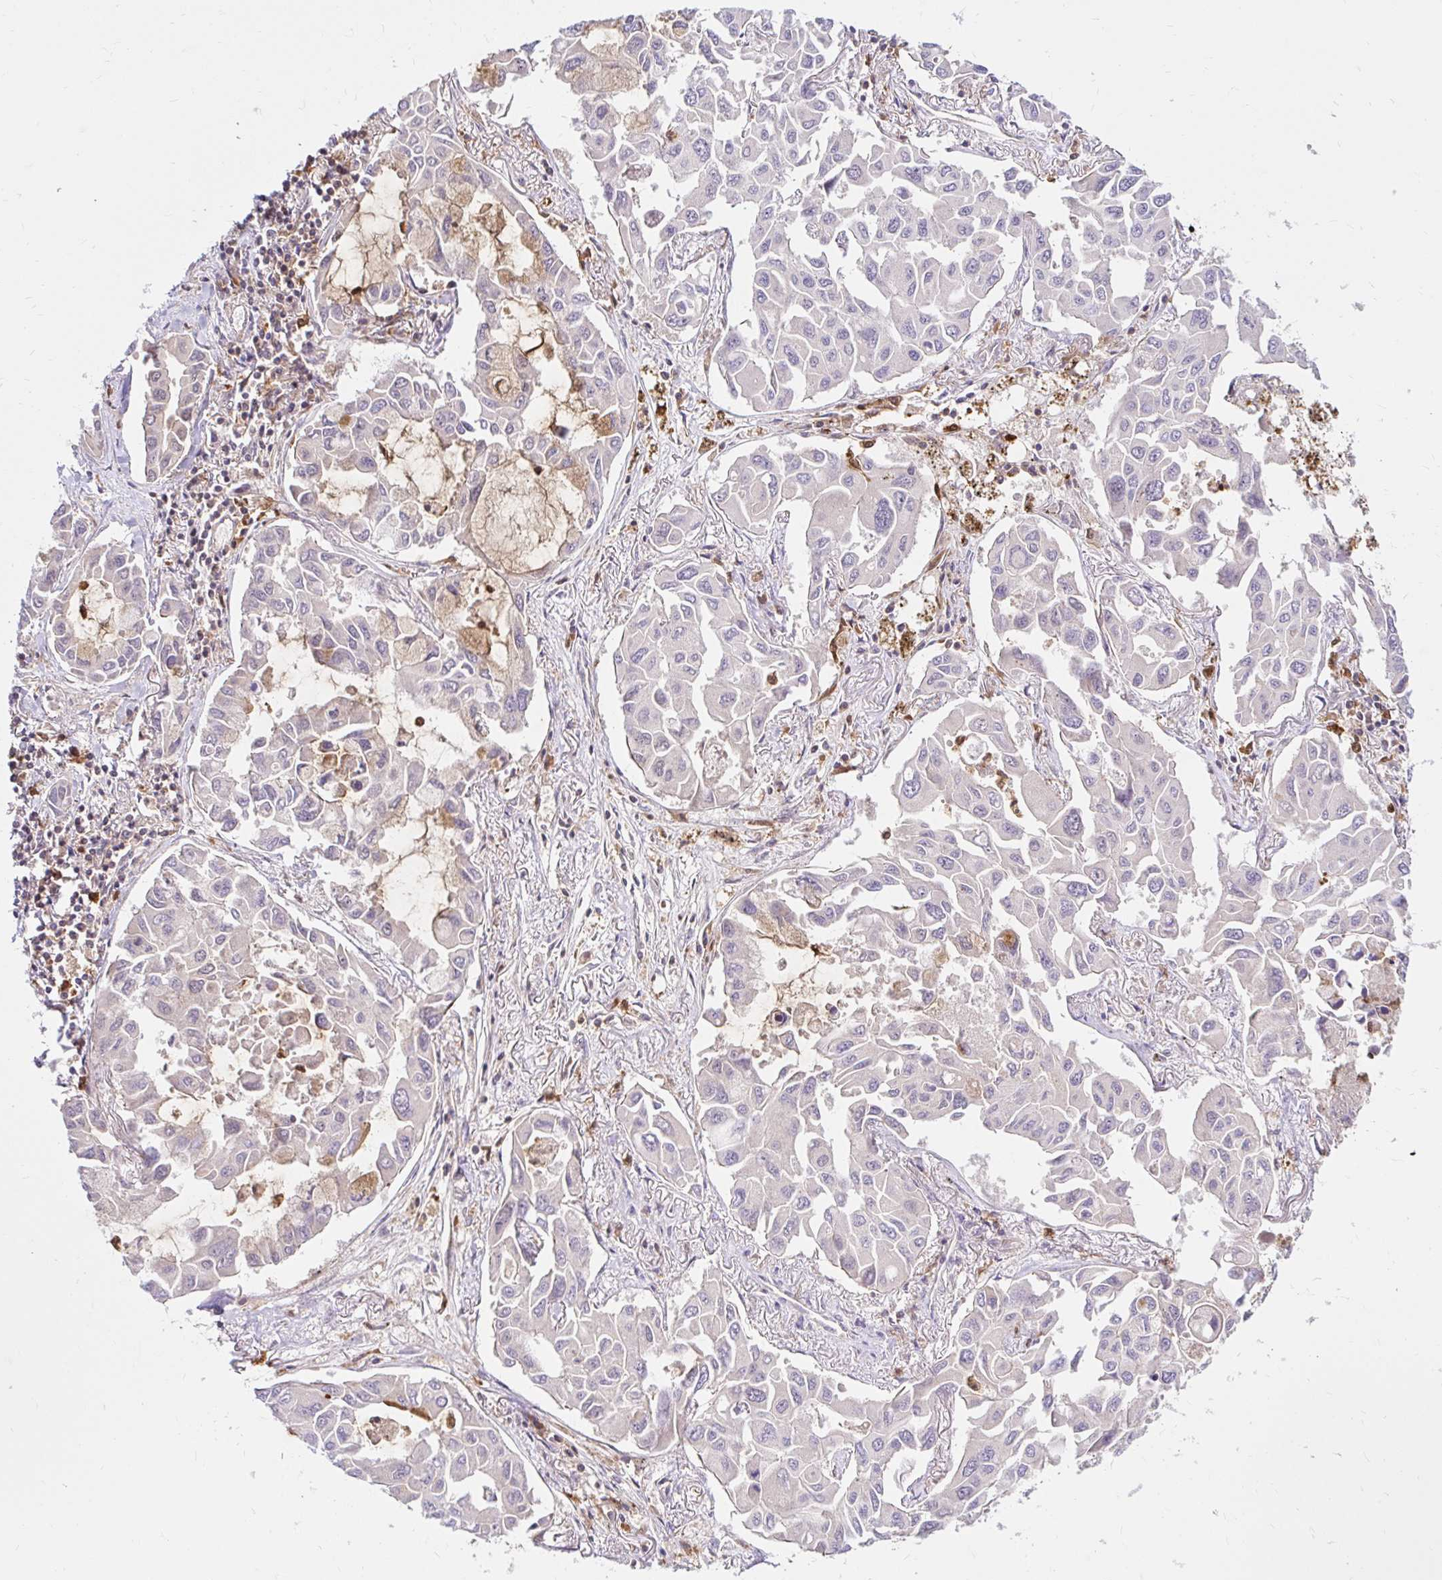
{"staining": {"intensity": "negative", "quantity": "none", "location": "none"}, "tissue": "lung cancer", "cell_type": "Tumor cells", "image_type": "cancer", "snomed": [{"axis": "morphology", "description": "Adenocarcinoma, NOS"}, {"axis": "topography", "description": "Lung"}], "caption": "Adenocarcinoma (lung) stained for a protein using IHC demonstrates no expression tumor cells.", "gene": "PYCARD", "patient": {"sex": "male", "age": 64}}